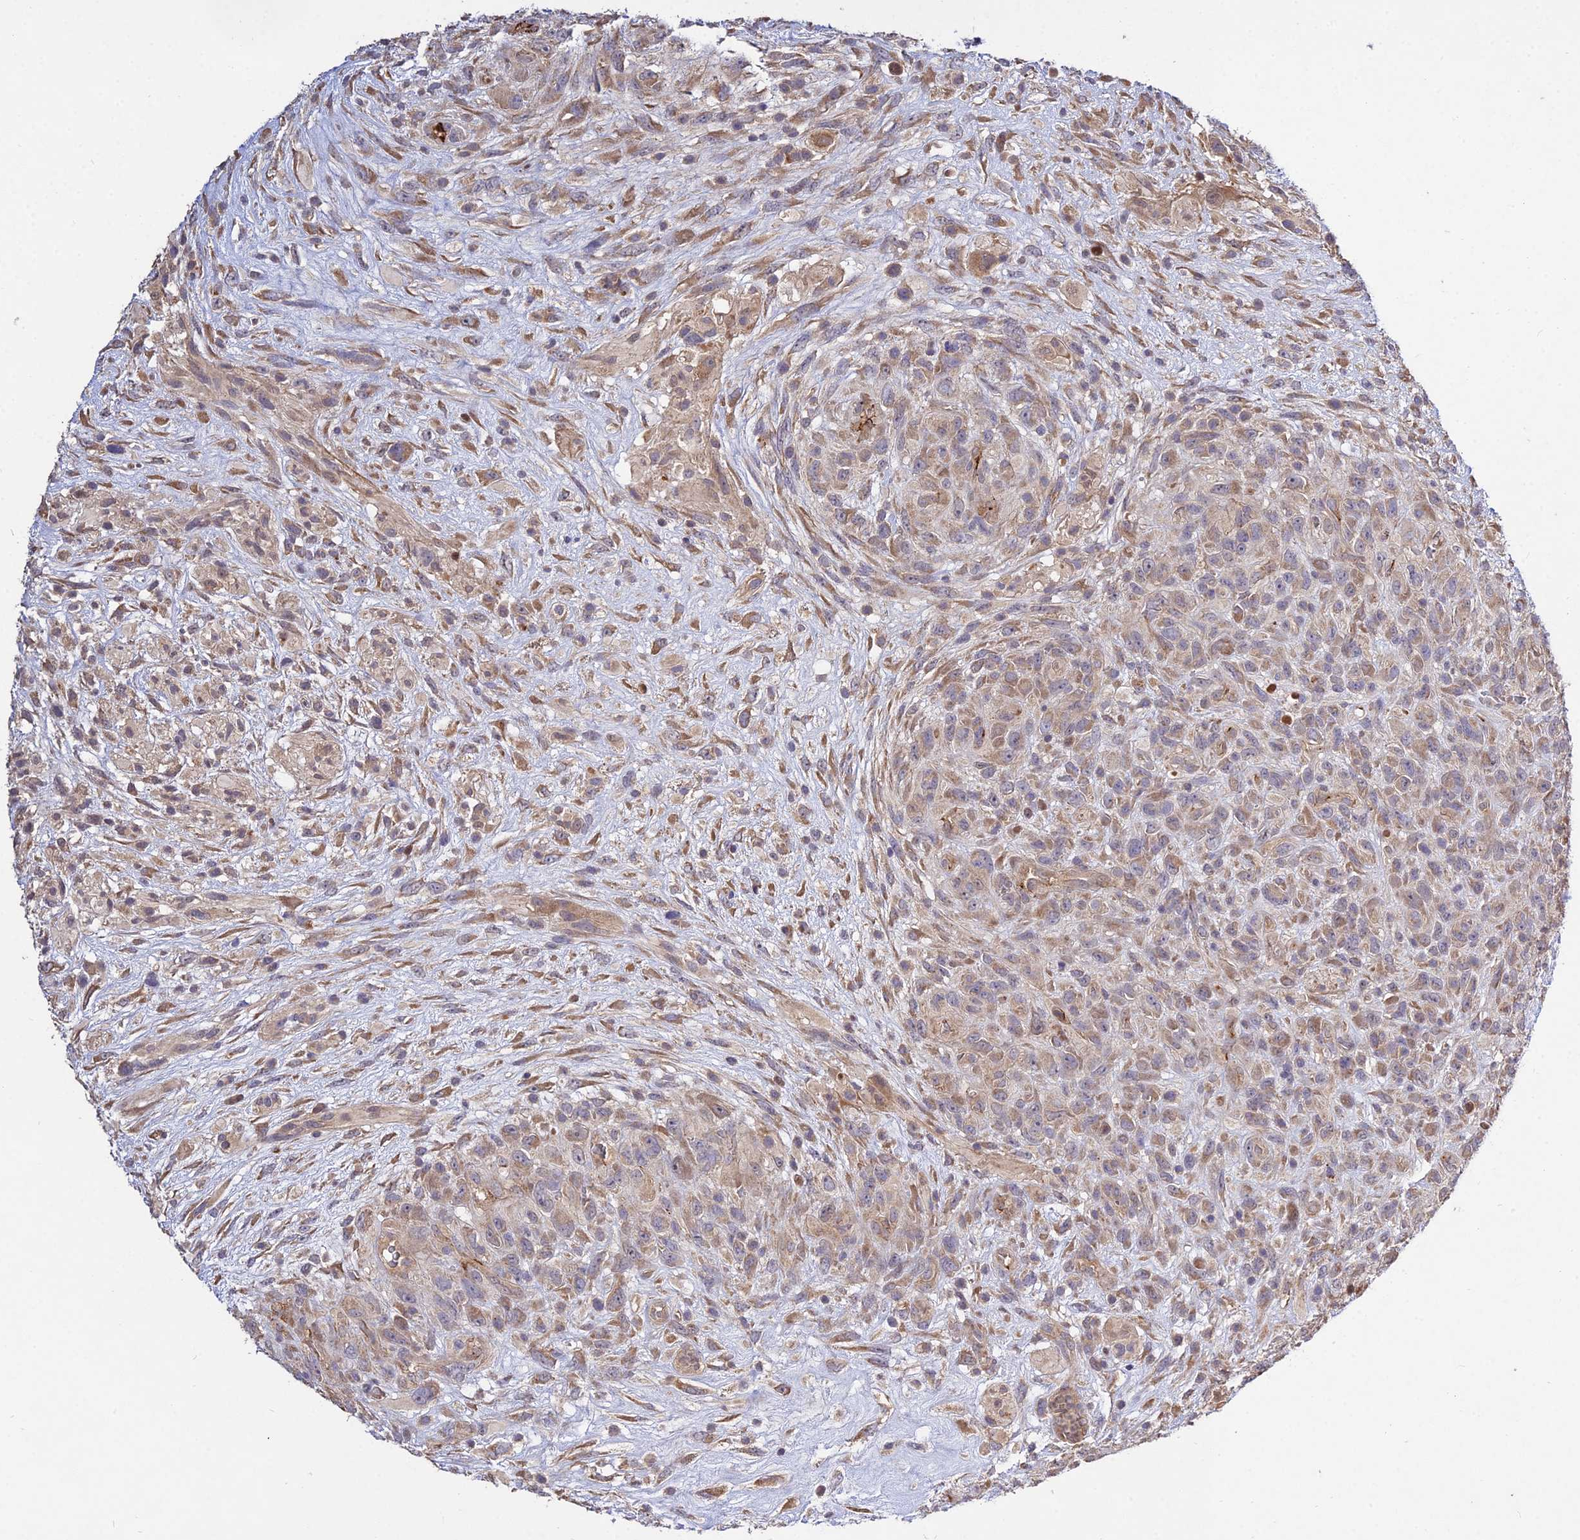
{"staining": {"intensity": "moderate", "quantity": "25%-75%", "location": "cytoplasmic/membranous"}, "tissue": "glioma", "cell_type": "Tumor cells", "image_type": "cancer", "snomed": [{"axis": "morphology", "description": "Glioma, malignant, High grade"}, {"axis": "topography", "description": "Brain"}], "caption": "Brown immunohistochemical staining in glioma shows moderate cytoplasmic/membranous expression in about 25%-75% of tumor cells. The staining was performed using DAB (3,3'-diaminobenzidine), with brown indicating positive protein expression. Nuclei are stained blue with hematoxylin.", "gene": "GRTP1", "patient": {"sex": "male", "age": 61}}